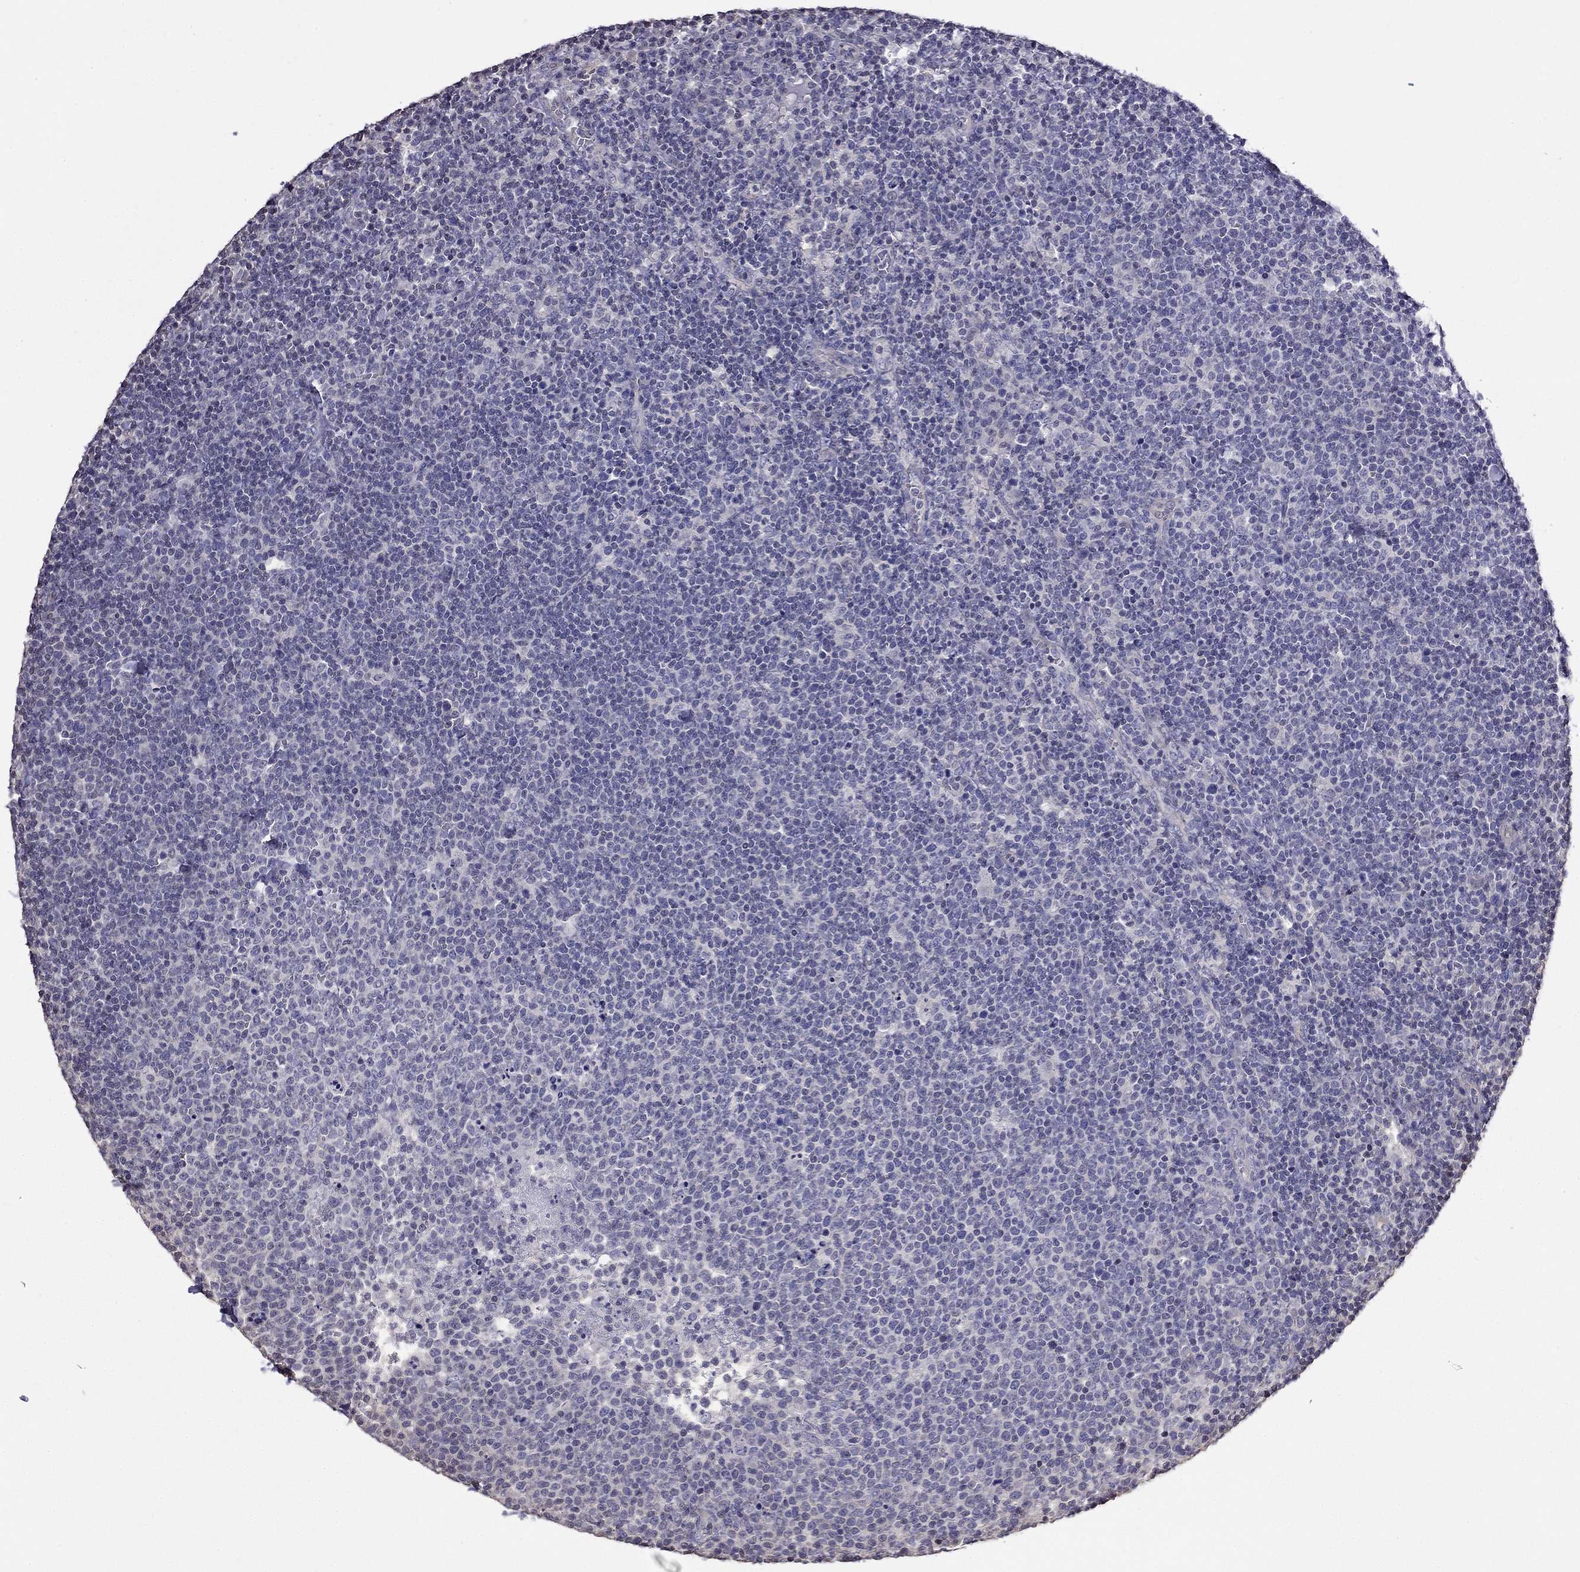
{"staining": {"intensity": "negative", "quantity": "none", "location": "none"}, "tissue": "lymphoma", "cell_type": "Tumor cells", "image_type": "cancer", "snomed": [{"axis": "morphology", "description": "Malignant lymphoma, non-Hodgkin's type, High grade"}, {"axis": "topography", "description": "Lymph node"}], "caption": "An immunohistochemistry (IHC) histopathology image of lymphoma is shown. There is no staining in tumor cells of lymphoma. (DAB (3,3'-diaminobenzidine) immunohistochemistry (IHC) visualized using brightfield microscopy, high magnification).", "gene": "GUCA1B", "patient": {"sex": "male", "age": 61}}